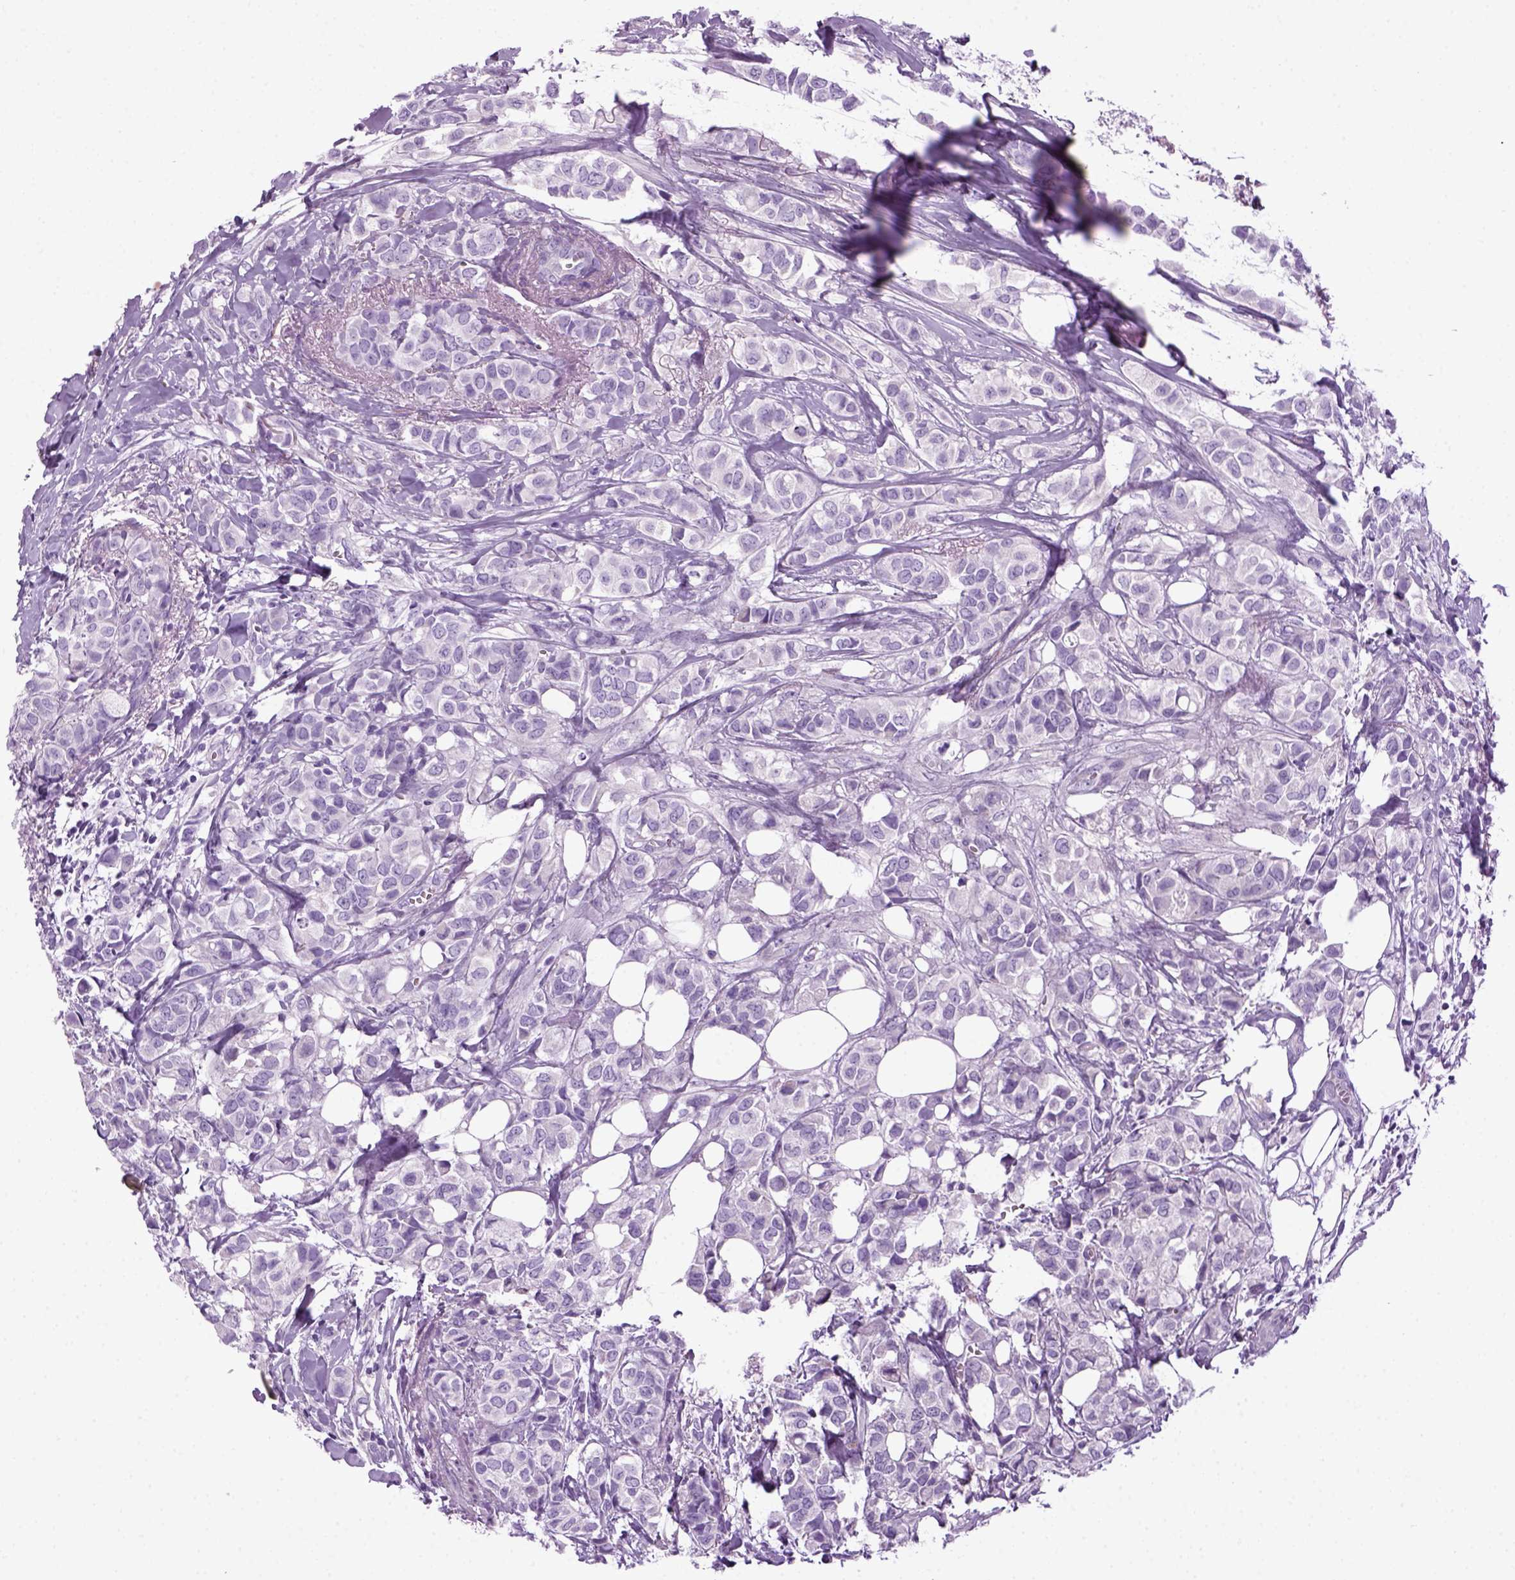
{"staining": {"intensity": "negative", "quantity": "none", "location": "none"}, "tissue": "breast cancer", "cell_type": "Tumor cells", "image_type": "cancer", "snomed": [{"axis": "morphology", "description": "Duct carcinoma"}, {"axis": "topography", "description": "Breast"}], "caption": "An immunohistochemistry photomicrograph of intraductal carcinoma (breast) is shown. There is no staining in tumor cells of intraductal carcinoma (breast). The staining was performed using DAB (3,3'-diaminobenzidine) to visualize the protein expression in brown, while the nuclei were stained in blue with hematoxylin (Magnification: 20x).", "gene": "HMCN2", "patient": {"sex": "female", "age": 85}}